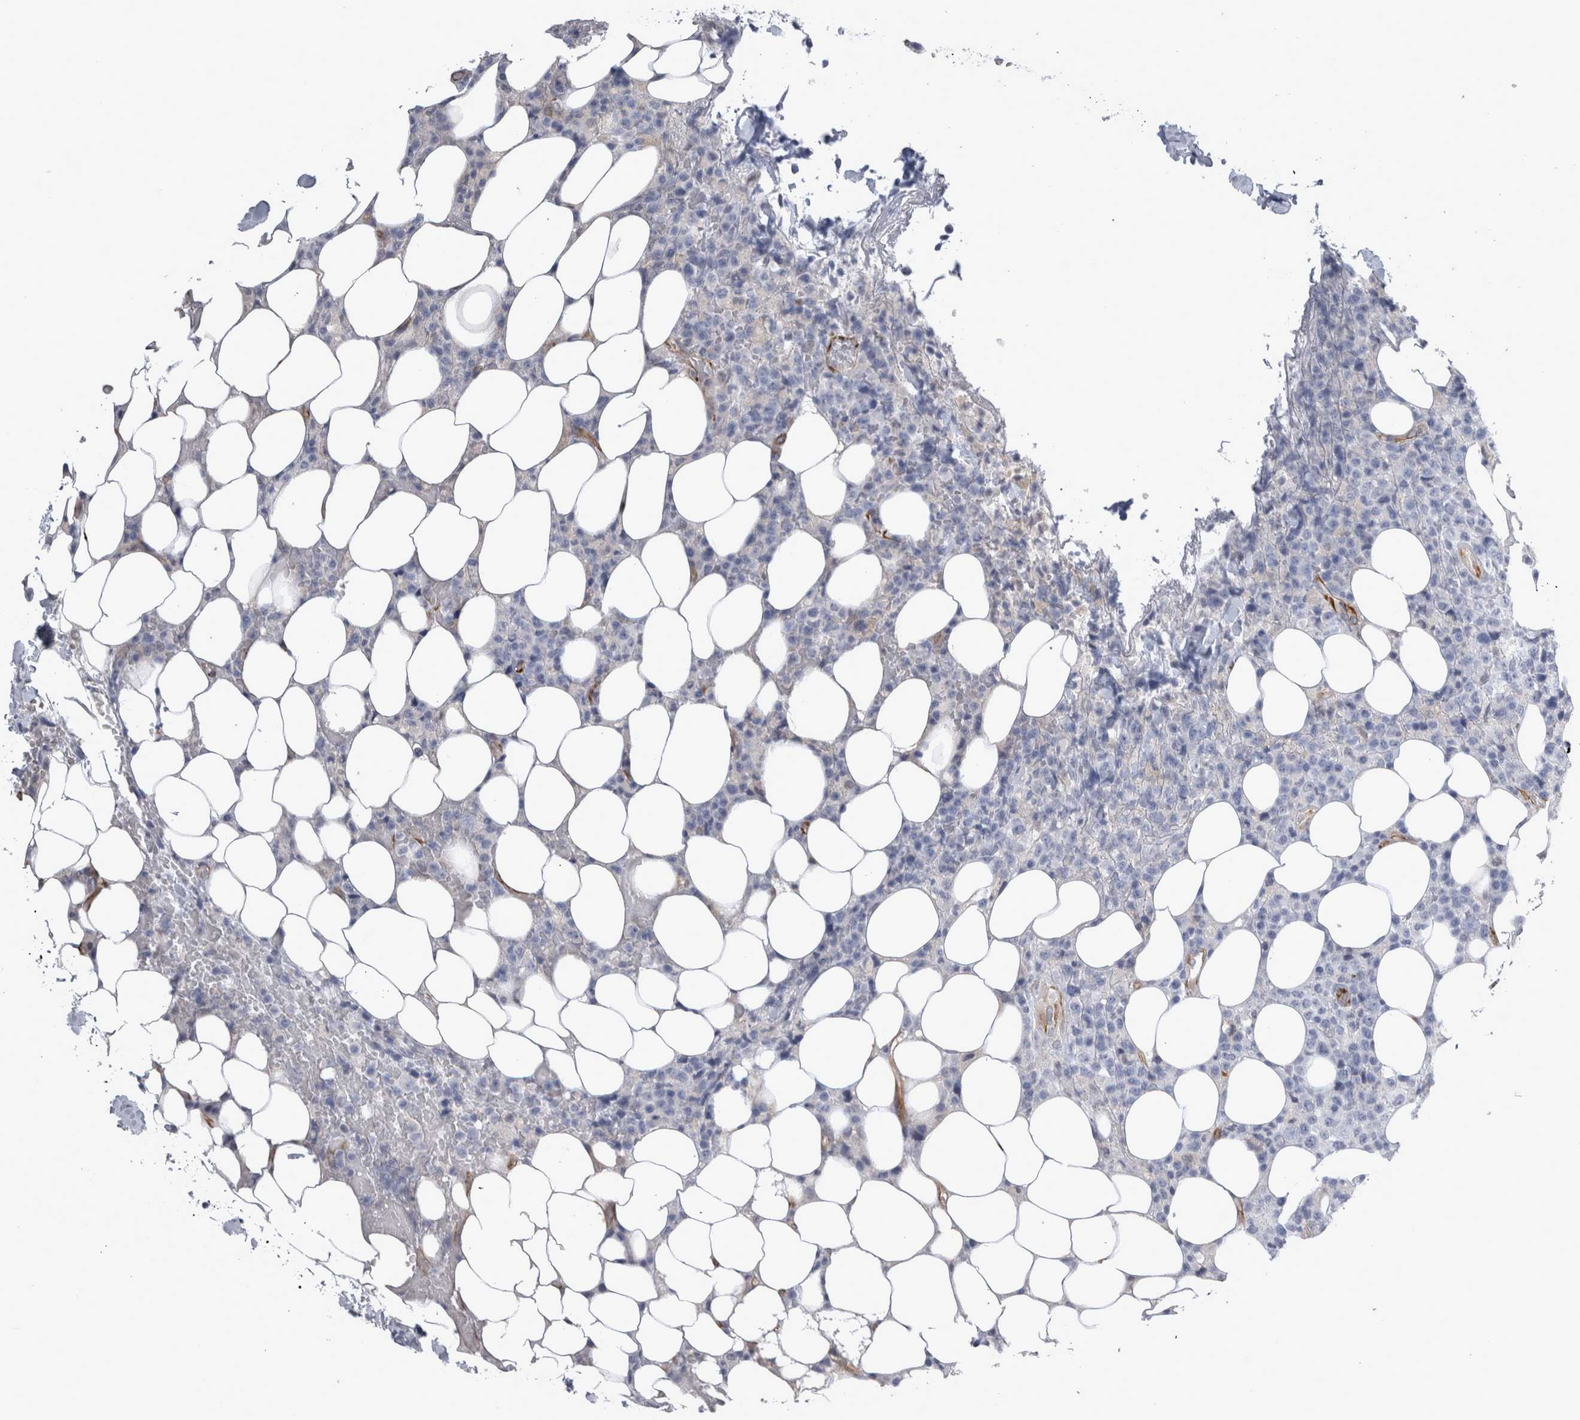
{"staining": {"intensity": "negative", "quantity": "none", "location": "none"}, "tissue": "lymphoma", "cell_type": "Tumor cells", "image_type": "cancer", "snomed": [{"axis": "morphology", "description": "Malignant lymphoma, non-Hodgkin's type, High grade"}, {"axis": "topography", "description": "Lymph node"}], "caption": "There is no significant positivity in tumor cells of high-grade malignant lymphoma, non-Hodgkin's type.", "gene": "VWDE", "patient": {"sex": "male", "age": 13}}